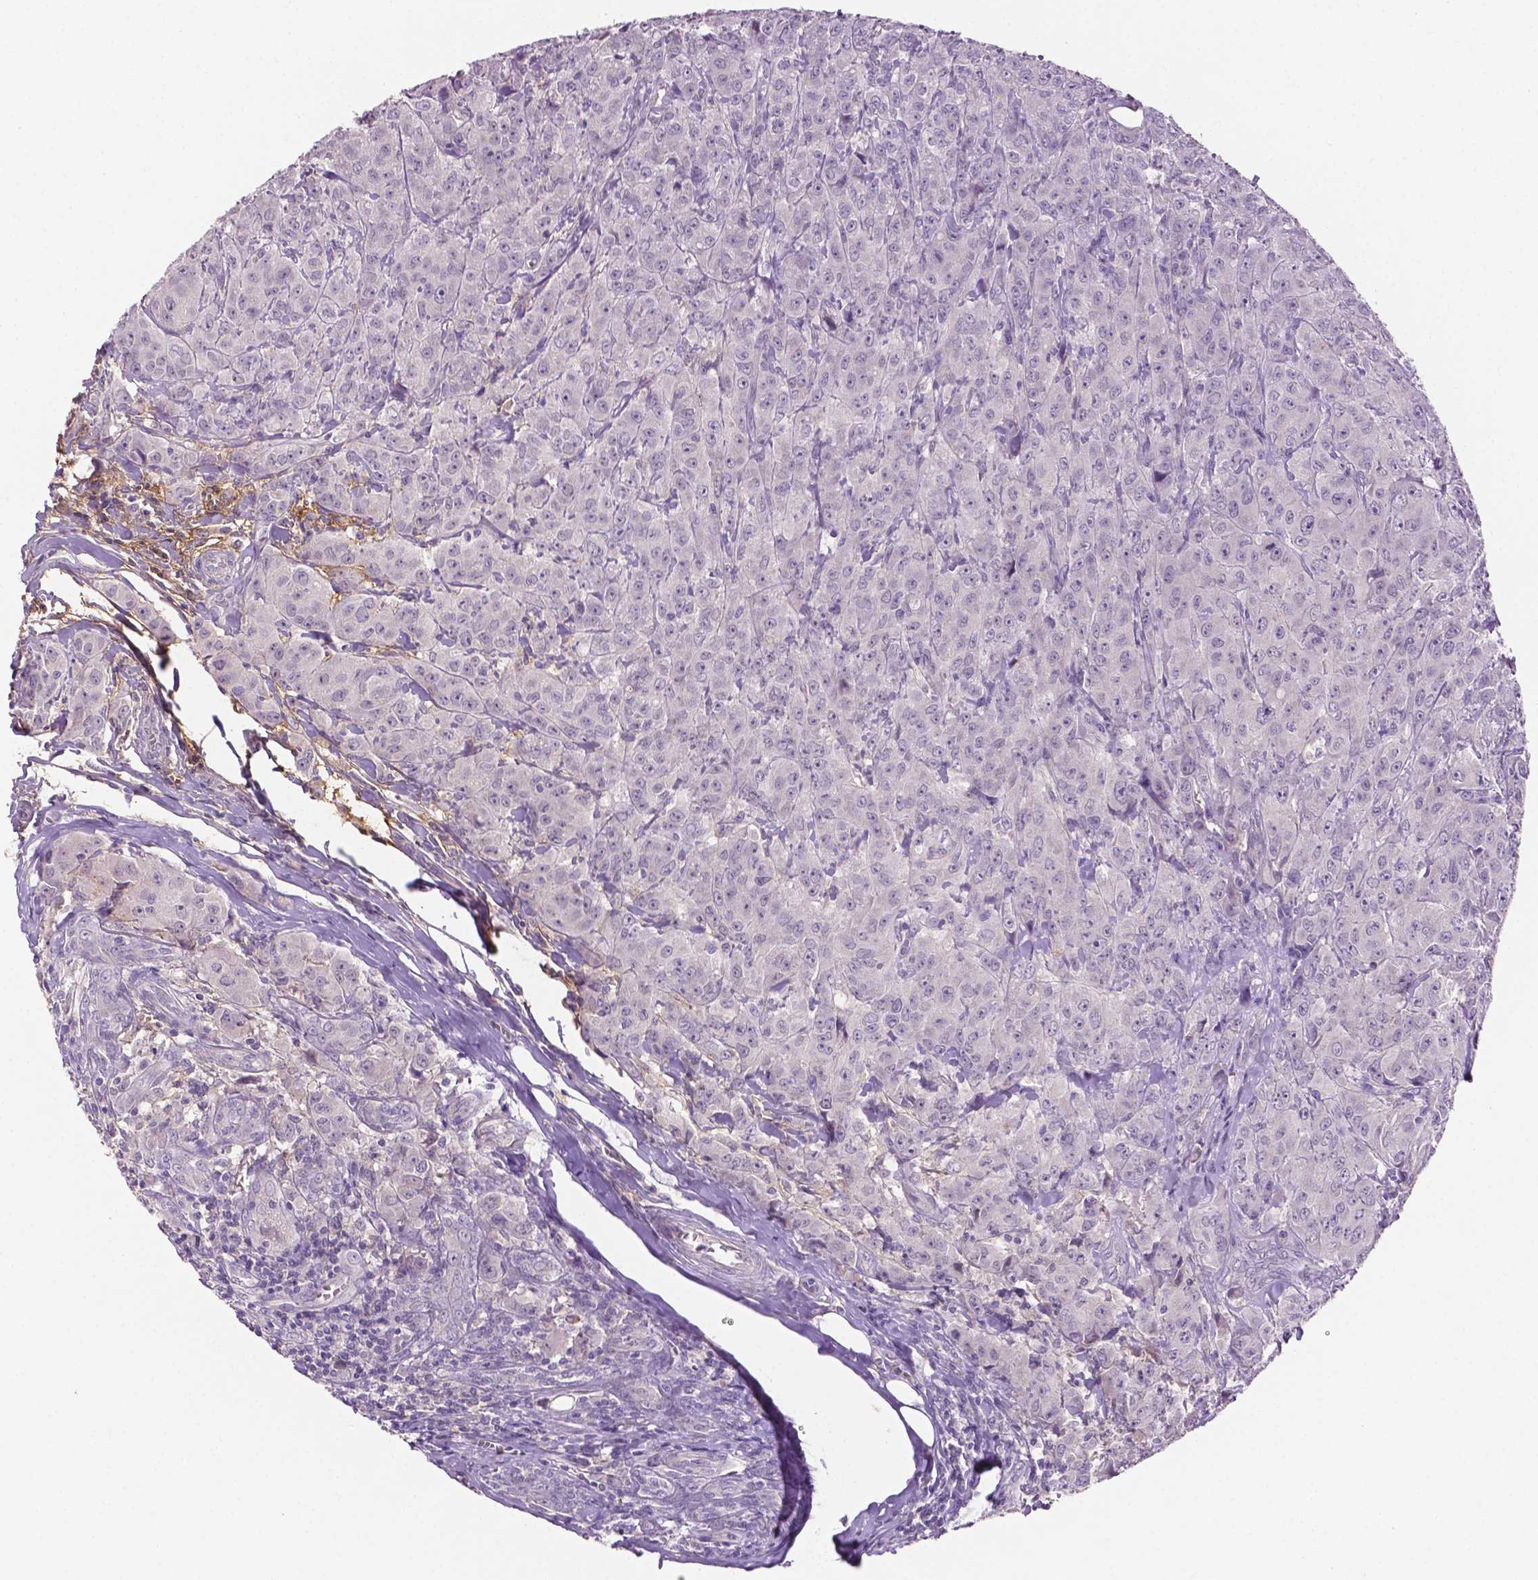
{"staining": {"intensity": "negative", "quantity": "none", "location": "none"}, "tissue": "breast cancer", "cell_type": "Tumor cells", "image_type": "cancer", "snomed": [{"axis": "morphology", "description": "Duct carcinoma"}, {"axis": "topography", "description": "Breast"}], "caption": "Protein analysis of breast cancer (intraductal carcinoma) shows no significant staining in tumor cells.", "gene": "FBLN1", "patient": {"sex": "female", "age": 43}}